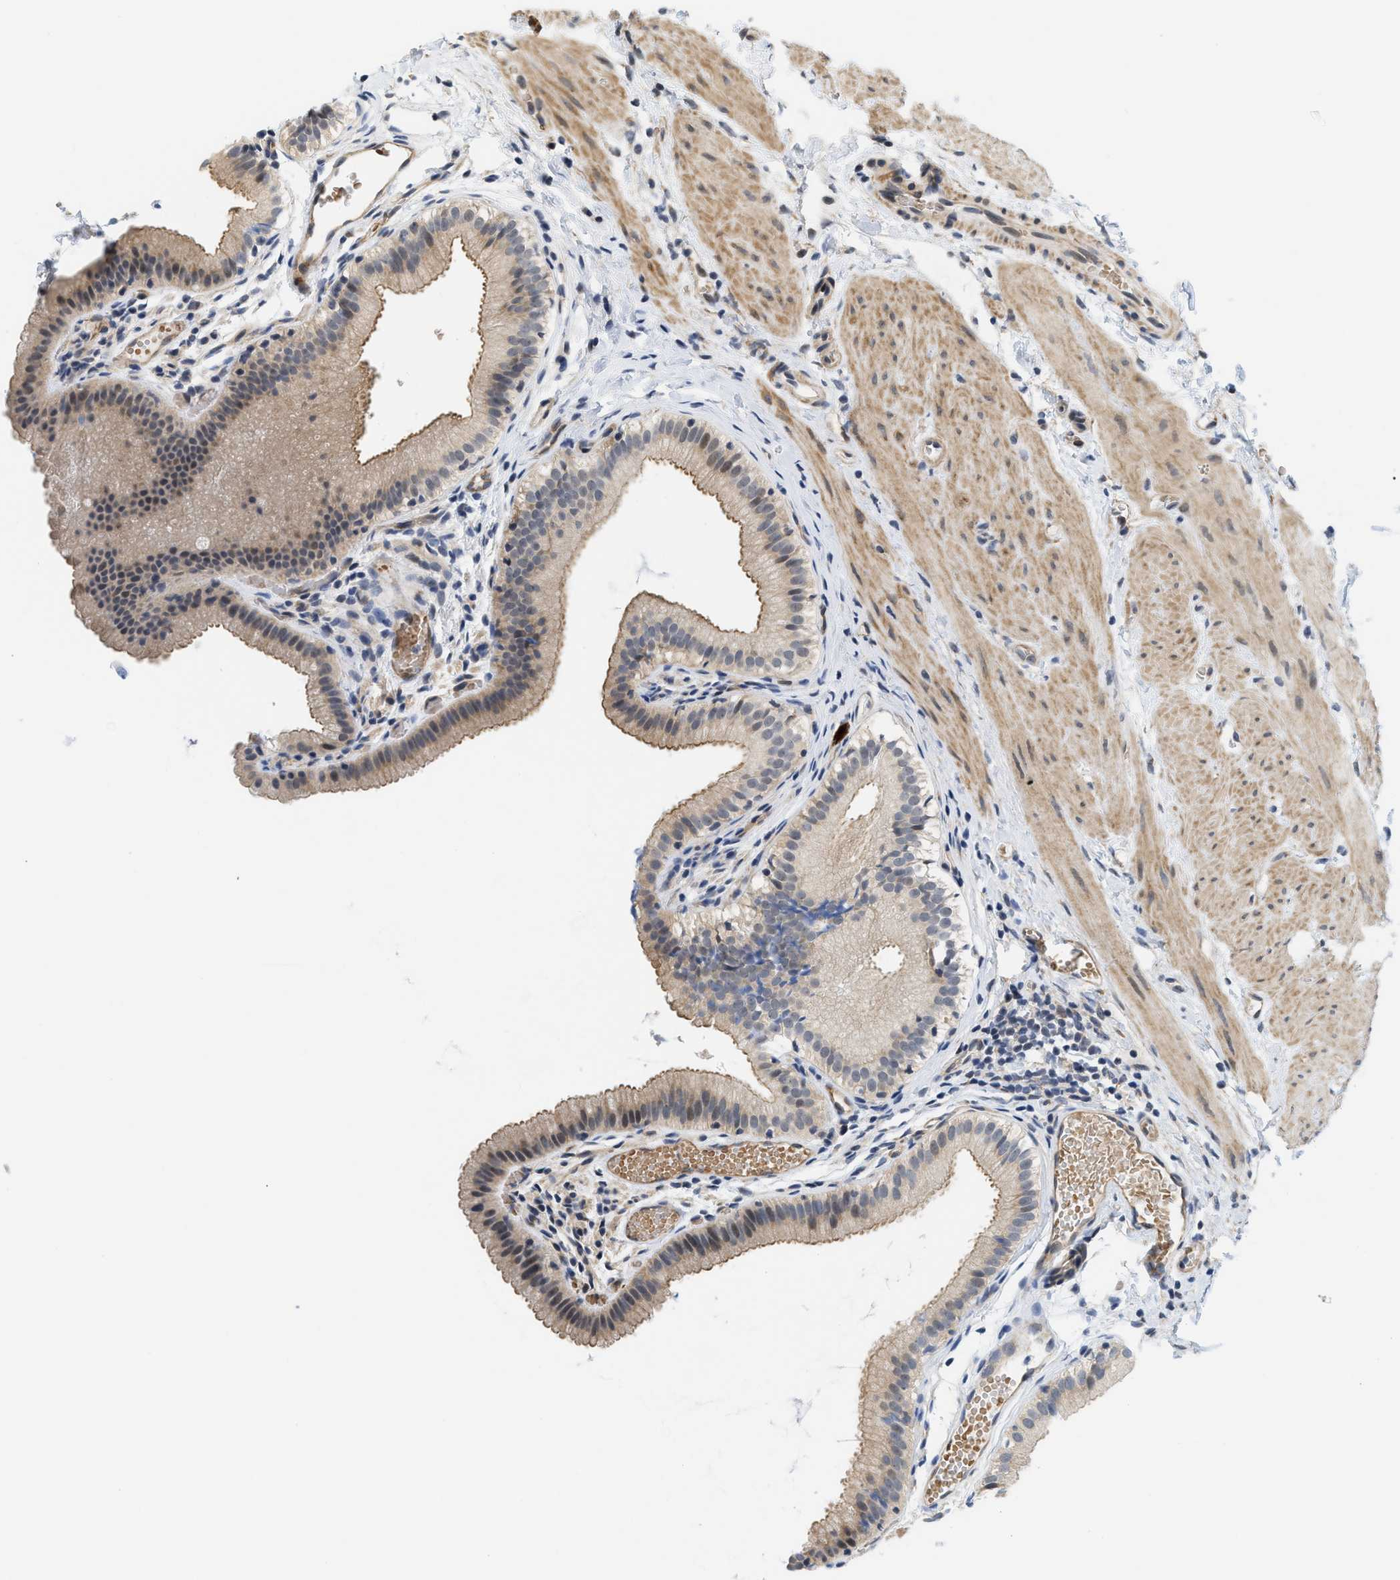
{"staining": {"intensity": "moderate", "quantity": "25%-75%", "location": "cytoplasmic/membranous,nuclear"}, "tissue": "gallbladder", "cell_type": "Glandular cells", "image_type": "normal", "snomed": [{"axis": "morphology", "description": "Normal tissue, NOS"}, {"axis": "topography", "description": "Gallbladder"}], "caption": "Protein expression analysis of normal human gallbladder reveals moderate cytoplasmic/membranous,nuclear staining in approximately 25%-75% of glandular cells. Using DAB (brown) and hematoxylin (blue) stains, captured at high magnification using brightfield microscopy.", "gene": "GPRASP2", "patient": {"sex": "female", "age": 26}}